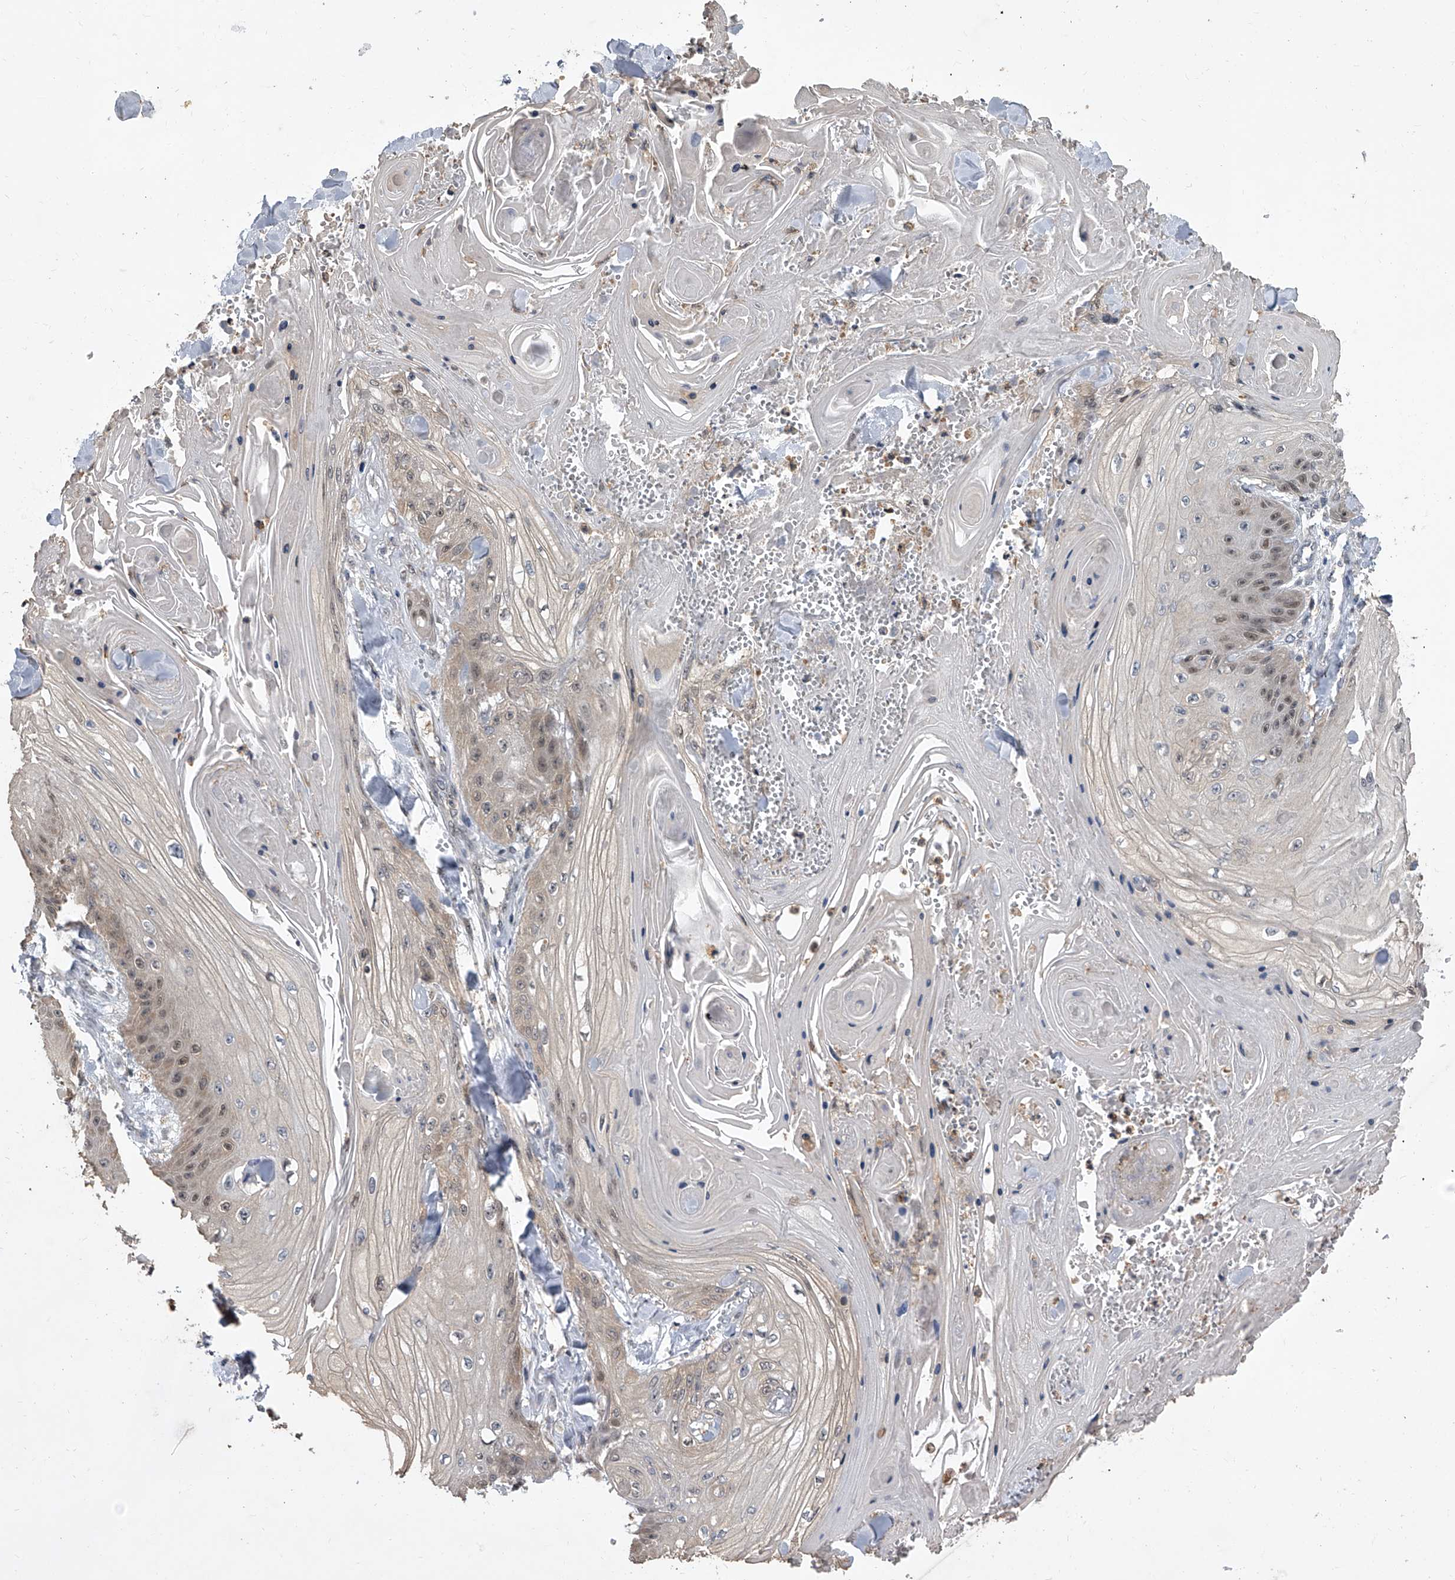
{"staining": {"intensity": "weak", "quantity": ">75%", "location": "nuclear"}, "tissue": "skin cancer", "cell_type": "Tumor cells", "image_type": "cancer", "snomed": [{"axis": "morphology", "description": "Squamous cell carcinoma, NOS"}, {"axis": "topography", "description": "Skin"}], "caption": "Squamous cell carcinoma (skin) tissue shows weak nuclear expression in approximately >75% of tumor cells, visualized by immunohistochemistry. (DAB (3,3'-diaminobenzidine) = brown stain, brightfield microscopy at high magnification).", "gene": "BHLHE23", "patient": {"sex": "male", "age": 74}}